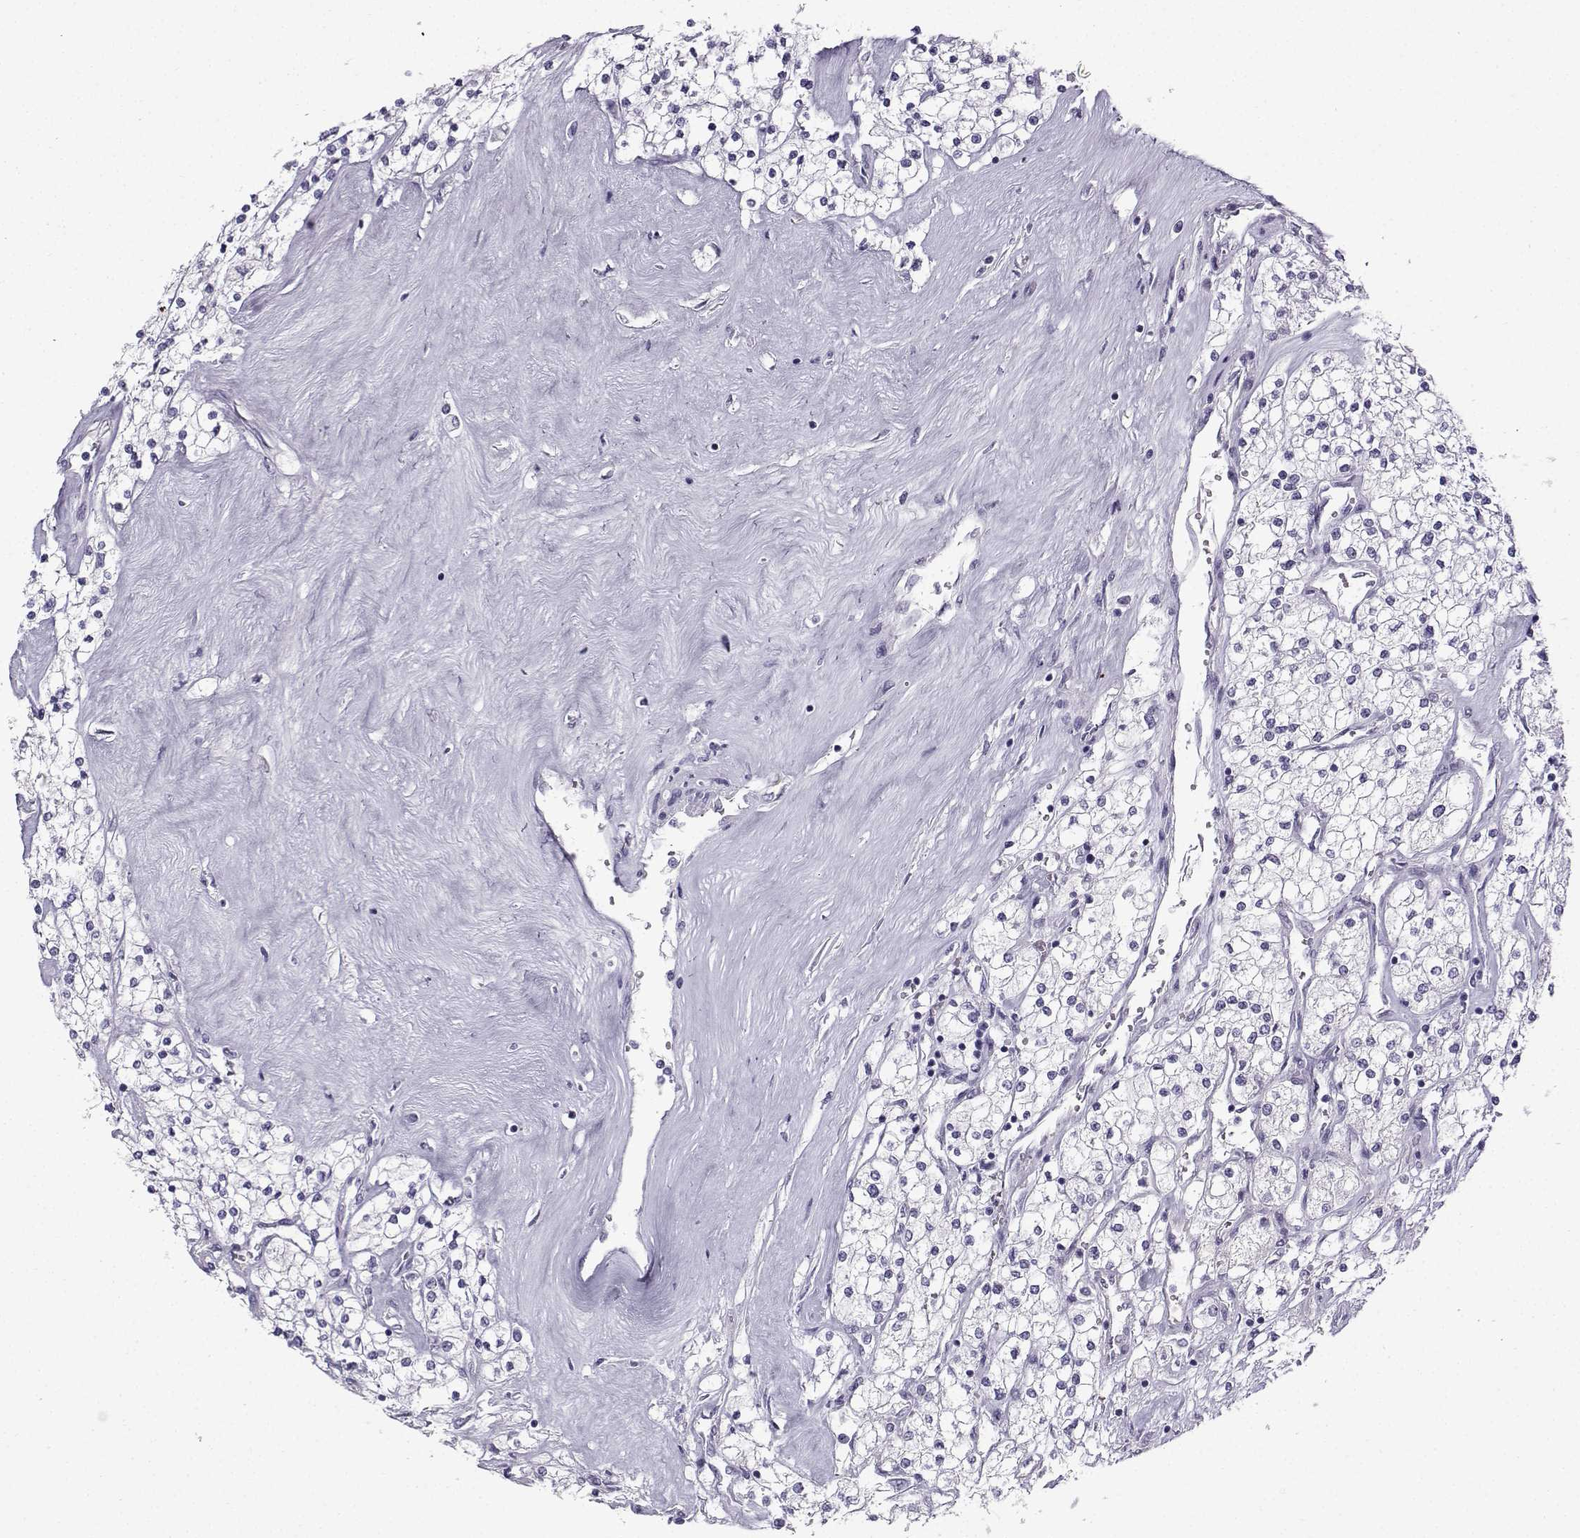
{"staining": {"intensity": "negative", "quantity": "none", "location": "none"}, "tissue": "renal cancer", "cell_type": "Tumor cells", "image_type": "cancer", "snomed": [{"axis": "morphology", "description": "Adenocarcinoma, NOS"}, {"axis": "topography", "description": "Kidney"}], "caption": "Immunohistochemistry of human renal cancer (adenocarcinoma) shows no expression in tumor cells.", "gene": "ZBTB8B", "patient": {"sex": "male", "age": 80}}